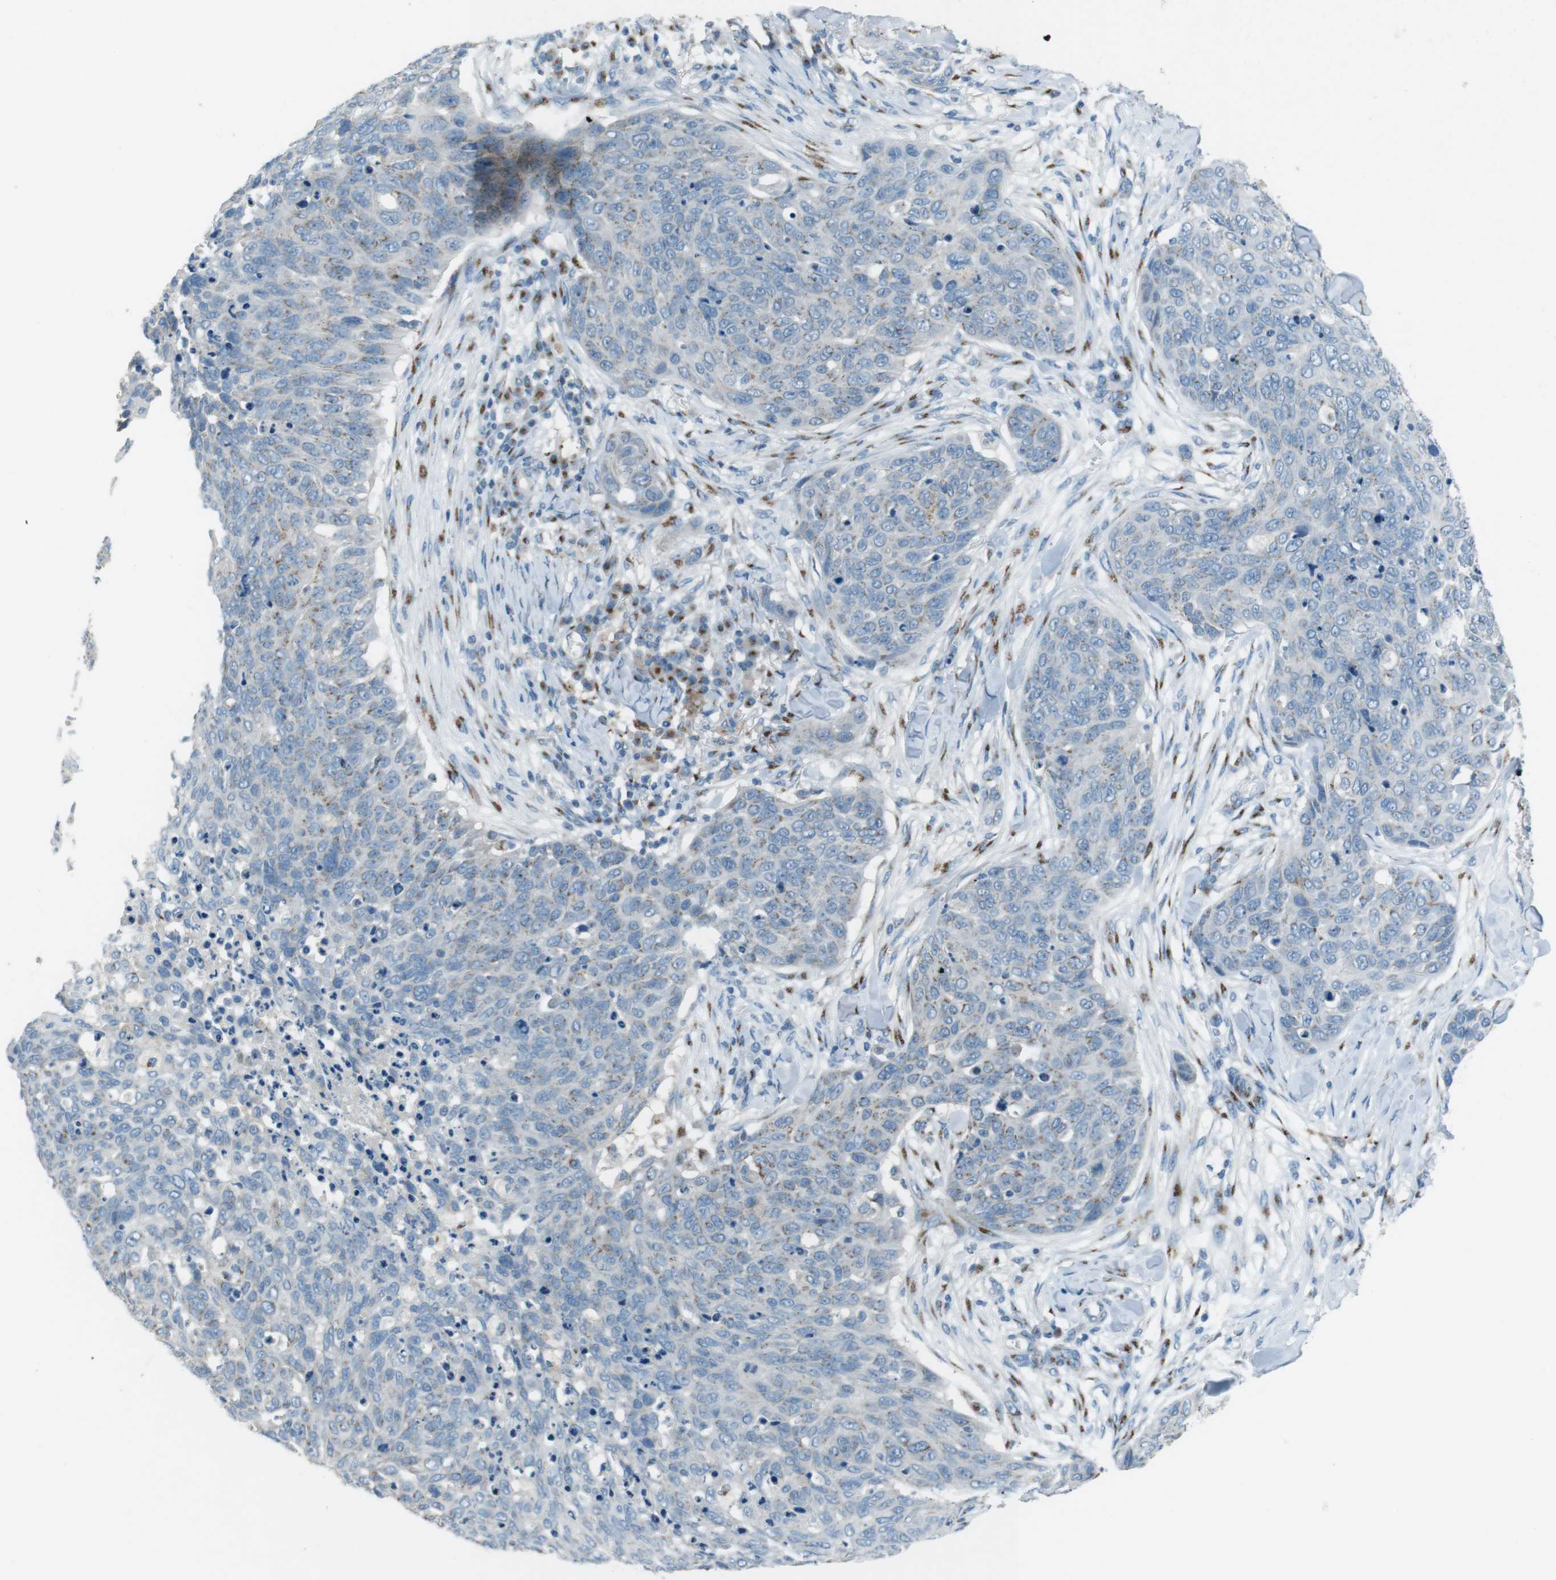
{"staining": {"intensity": "weak", "quantity": "25%-75%", "location": "cytoplasmic/membranous"}, "tissue": "skin cancer", "cell_type": "Tumor cells", "image_type": "cancer", "snomed": [{"axis": "morphology", "description": "Squamous cell carcinoma in situ, NOS"}, {"axis": "morphology", "description": "Squamous cell carcinoma, NOS"}, {"axis": "topography", "description": "Skin"}], "caption": "Skin cancer (squamous cell carcinoma) stained with immunohistochemistry shows weak cytoplasmic/membranous expression in approximately 25%-75% of tumor cells.", "gene": "TXNDC15", "patient": {"sex": "male", "age": 93}}